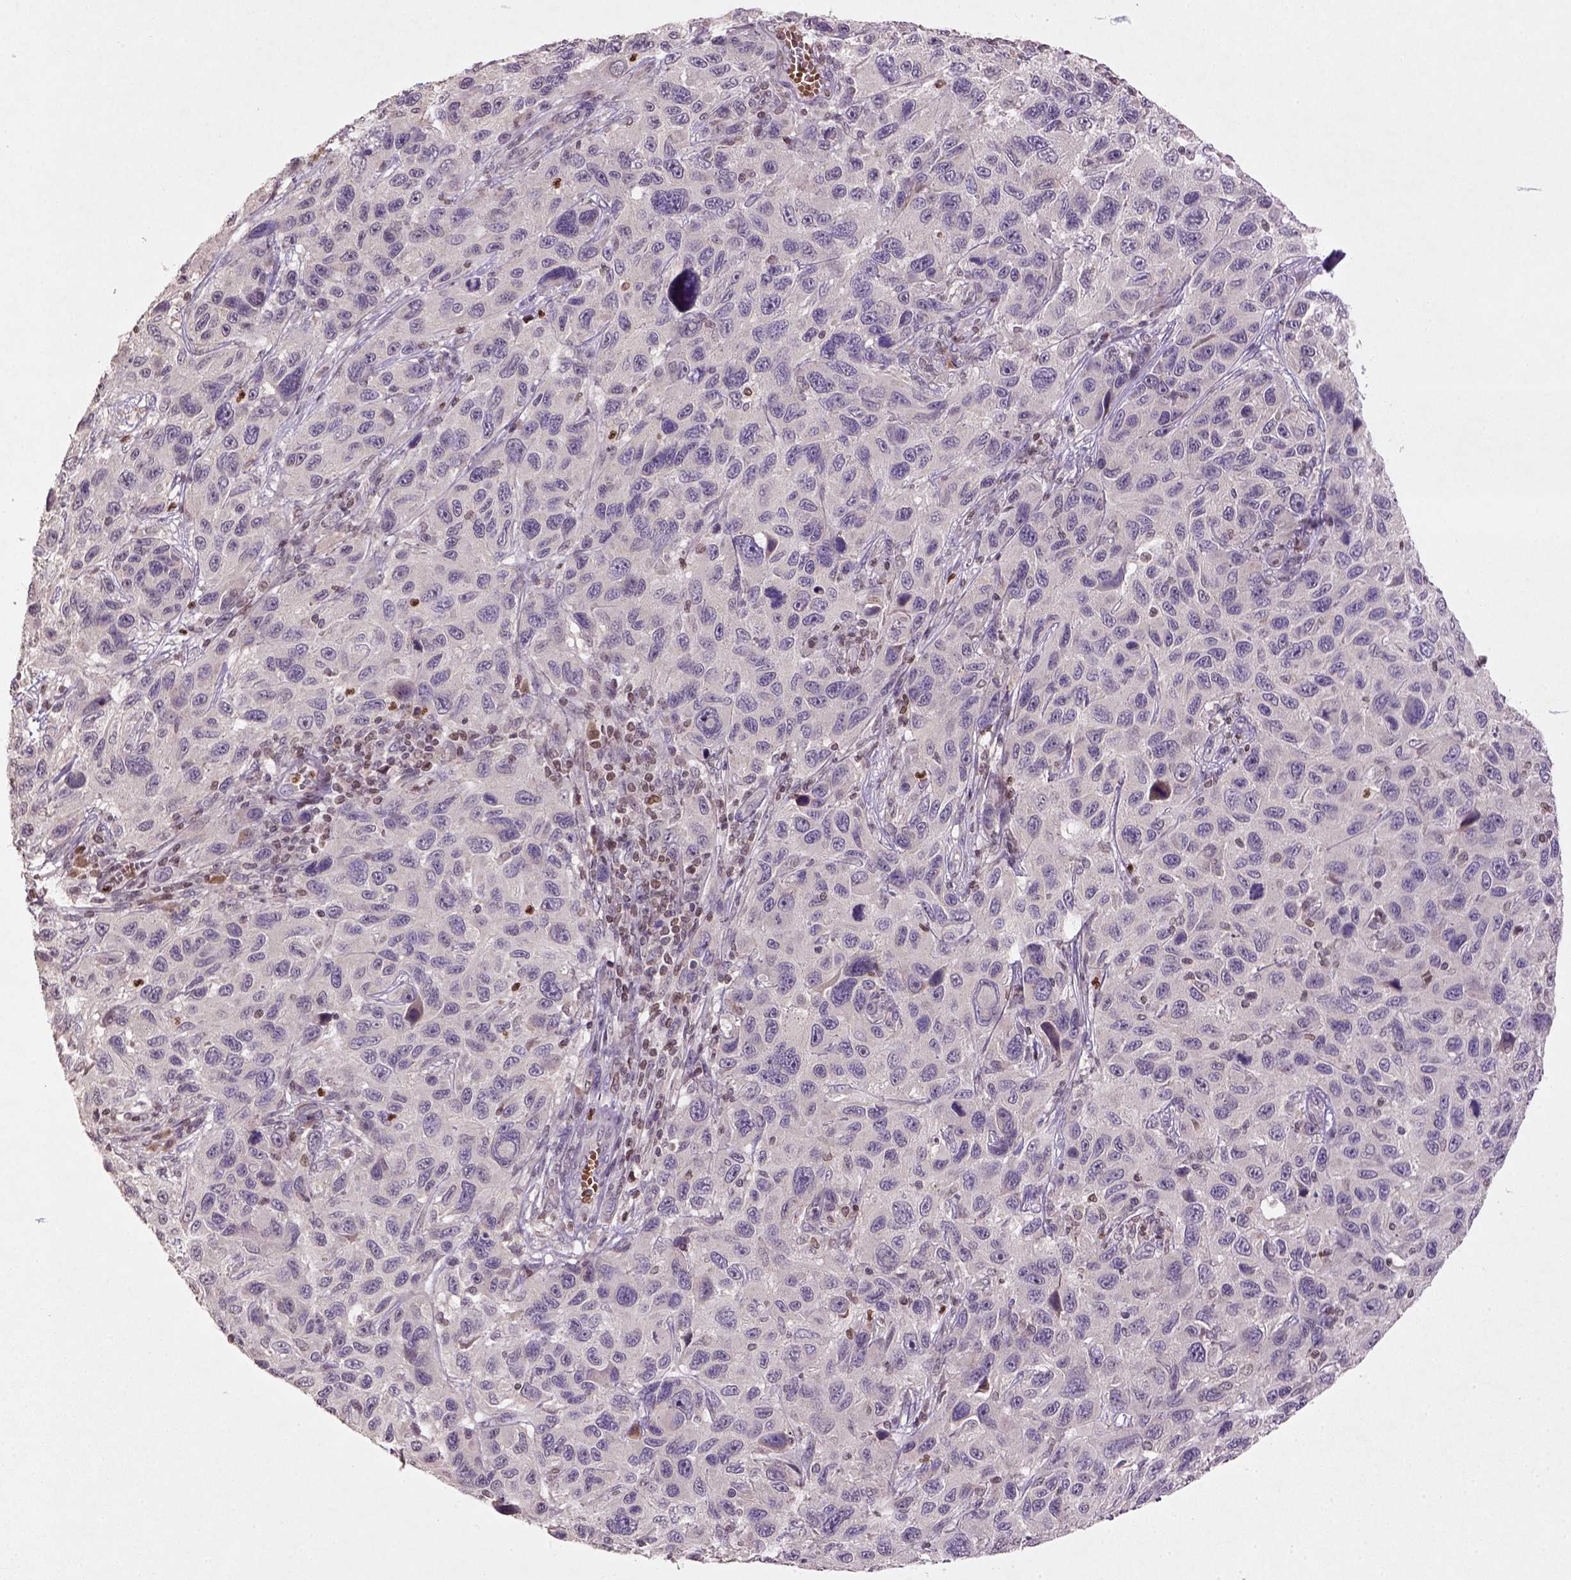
{"staining": {"intensity": "negative", "quantity": "none", "location": "none"}, "tissue": "melanoma", "cell_type": "Tumor cells", "image_type": "cancer", "snomed": [{"axis": "morphology", "description": "Malignant melanoma, NOS"}, {"axis": "topography", "description": "Skin"}], "caption": "Immunohistochemical staining of human melanoma reveals no significant staining in tumor cells.", "gene": "NUDT3", "patient": {"sex": "male", "age": 53}}